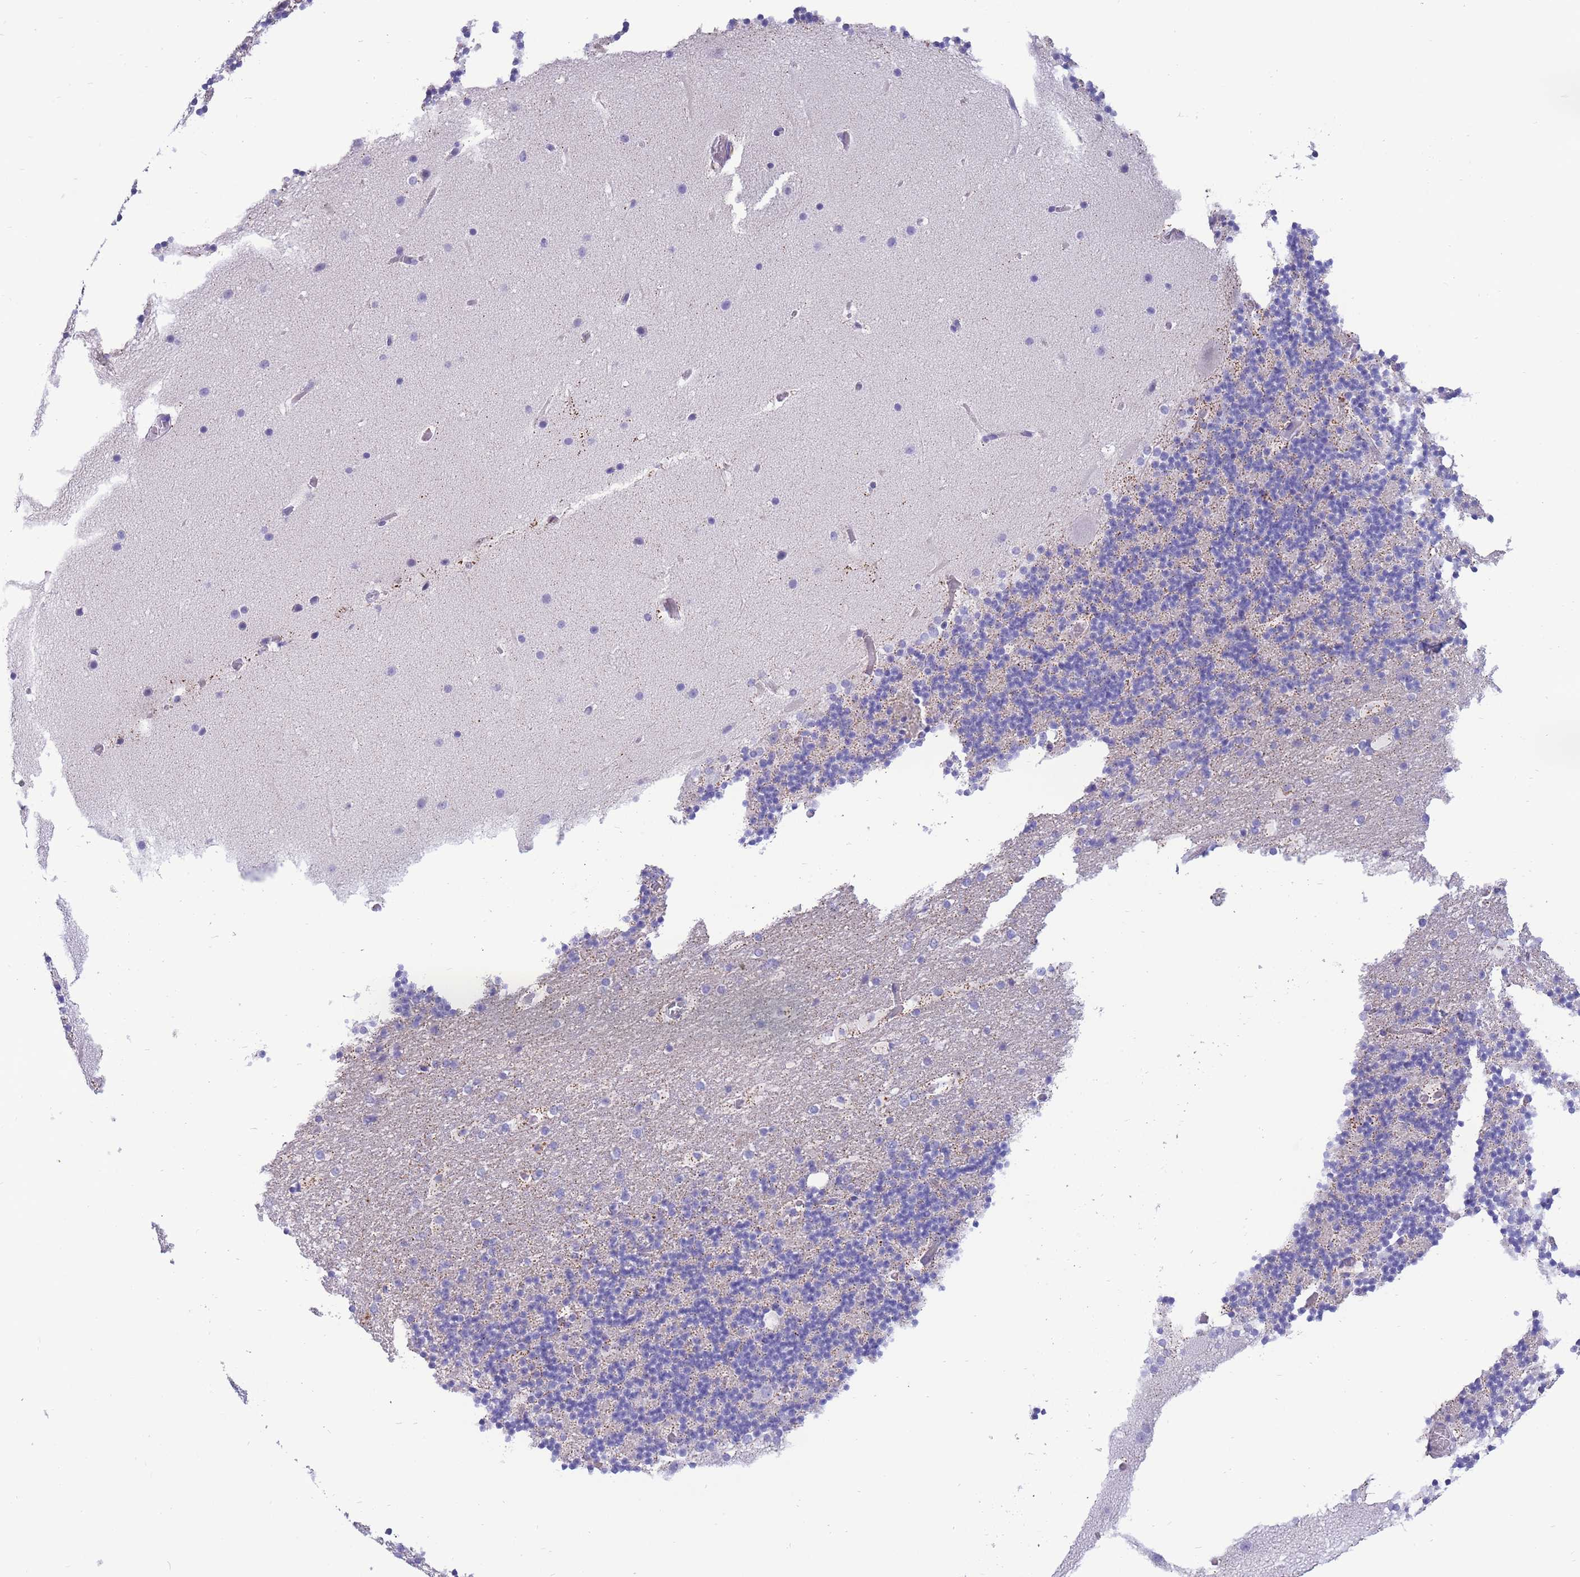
{"staining": {"intensity": "negative", "quantity": "none", "location": "none"}, "tissue": "cerebellum", "cell_type": "Cells in granular layer", "image_type": "normal", "snomed": [{"axis": "morphology", "description": "Normal tissue, NOS"}, {"axis": "topography", "description": "Cerebellum"}], "caption": "Histopathology image shows no protein expression in cells in granular layer of unremarkable cerebellum.", "gene": "INTS2", "patient": {"sex": "male", "age": 57}}